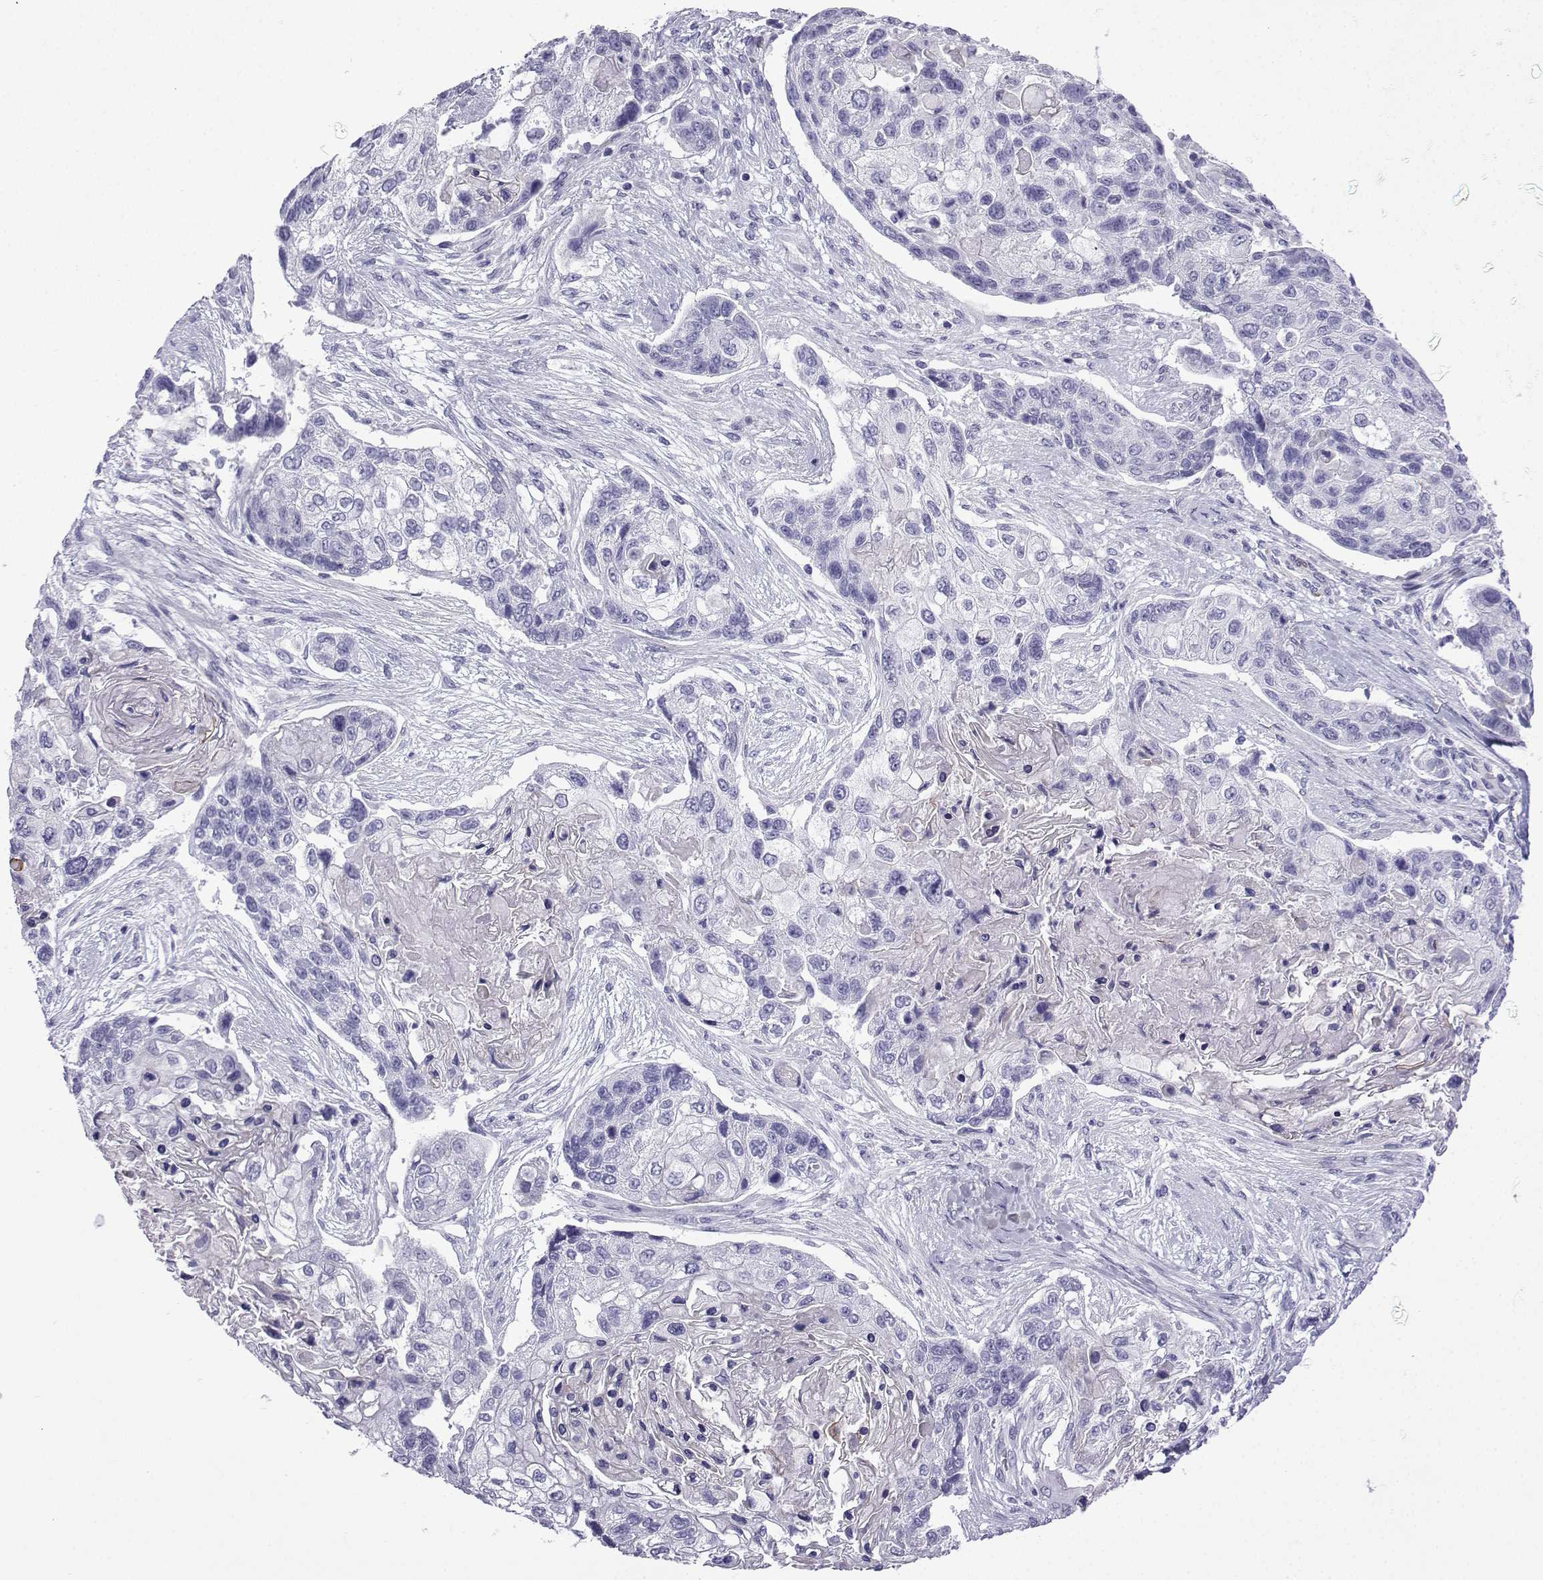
{"staining": {"intensity": "negative", "quantity": "none", "location": "none"}, "tissue": "lung cancer", "cell_type": "Tumor cells", "image_type": "cancer", "snomed": [{"axis": "morphology", "description": "Squamous cell carcinoma, NOS"}, {"axis": "topography", "description": "Lung"}], "caption": "IHC of human lung cancer demonstrates no staining in tumor cells.", "gene": "KCNF1", "patient": {"sex": "male", "age": 69}}